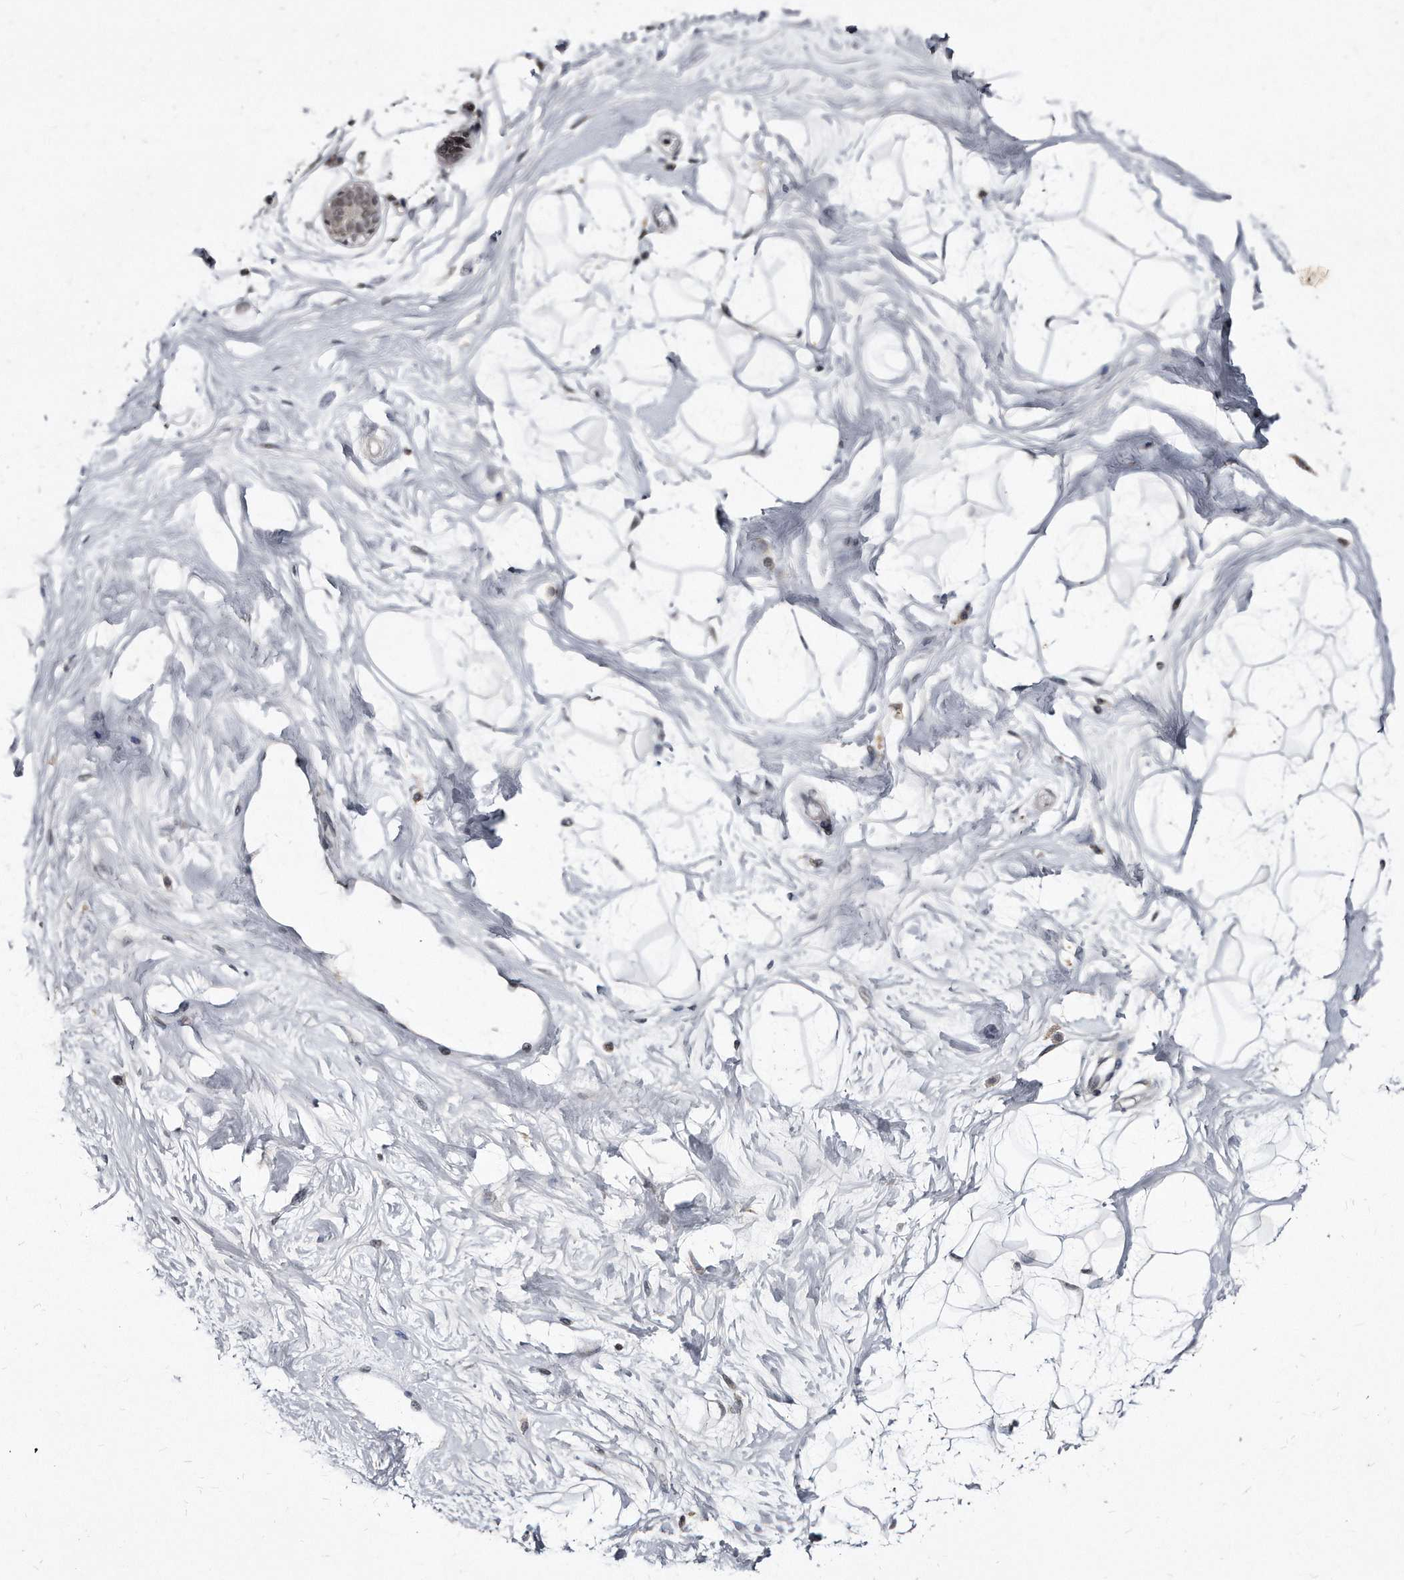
{"staining": {"intensity": "negative", "quantity": "none", "location": "none"}, "tissue": "breast", "cell_type": "Adipocytes", "image_type": "normal", "snomed": [{"axis": "morphology", "description": "Normal tissue, NOS"}, {"axis": "topography", "description": "Breast"}], "caption": "Micrograph shows no protein expression in adipocytes of normal breast.", "gene": "KLHDC3", "patient": {"sex": "female", "age": 45}}